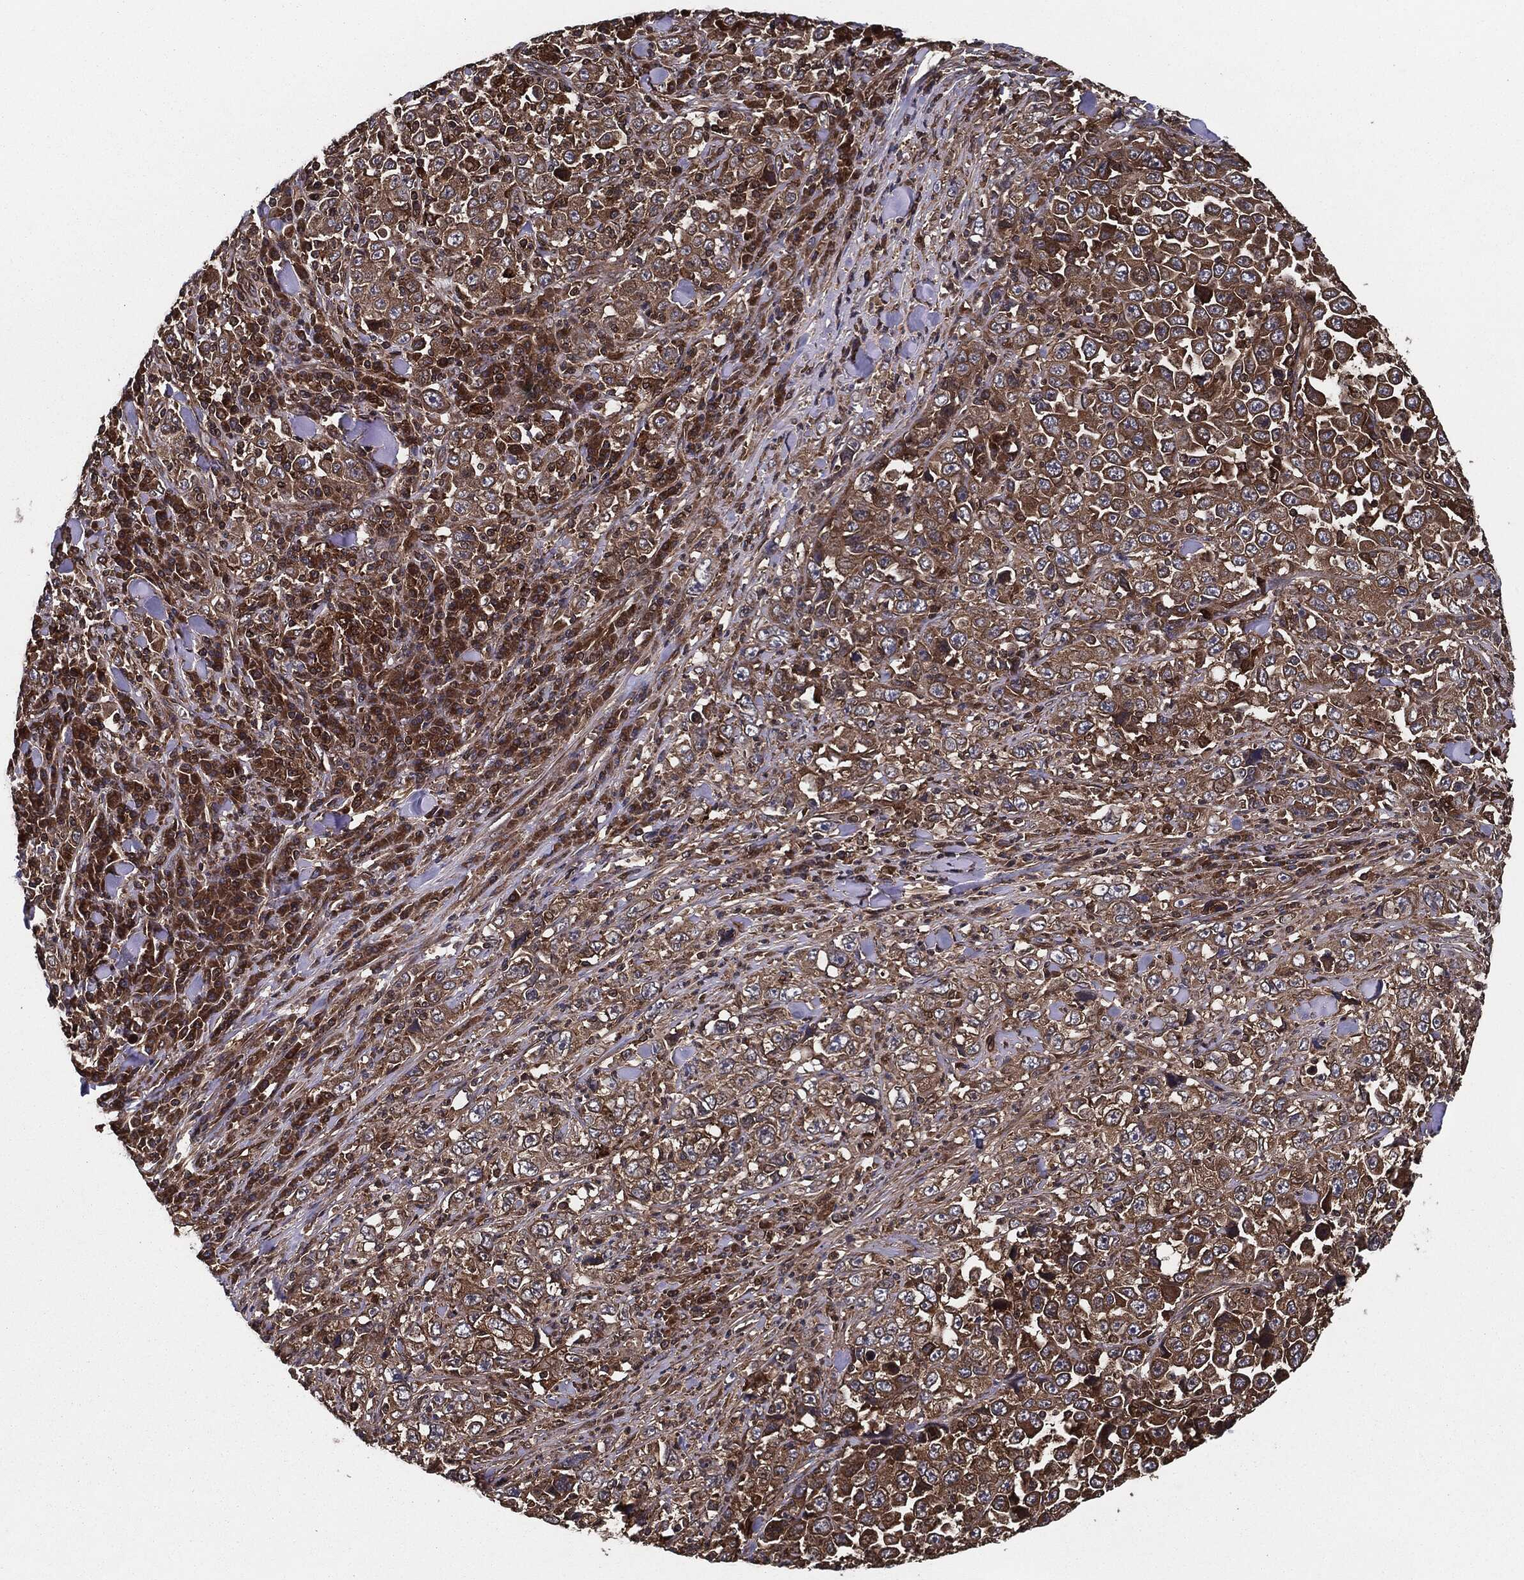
{"staining": {"intensity": "strong", "quantity": ">75%", "location": "cytoplasmic/membranous"}, "tissue": "stomach cancer", "cell_type": "Tumor cells", "image_type": "cancer", "snomed": [{"axis": "morphology", "description": "Normal tissue, NOS"}, {"axis": "morphology", "description": "Adenocarcinoma, NOS"}, {"axis": "topography", "description": "Stomach, upper"}, {"axis": "topography", "description": "Stomach"}], "caption": "DAB immunohistochemical staining of human adenocarcinoma (stomach) shows strong cytoplasmic/membranous protein expression in about >75% of tumor cells. (brown staining indicates protein expression, while blue staining denotes nuclei).", "gene": "RAP1GDS1", "patient": {"sex": "male", "age": 59}}